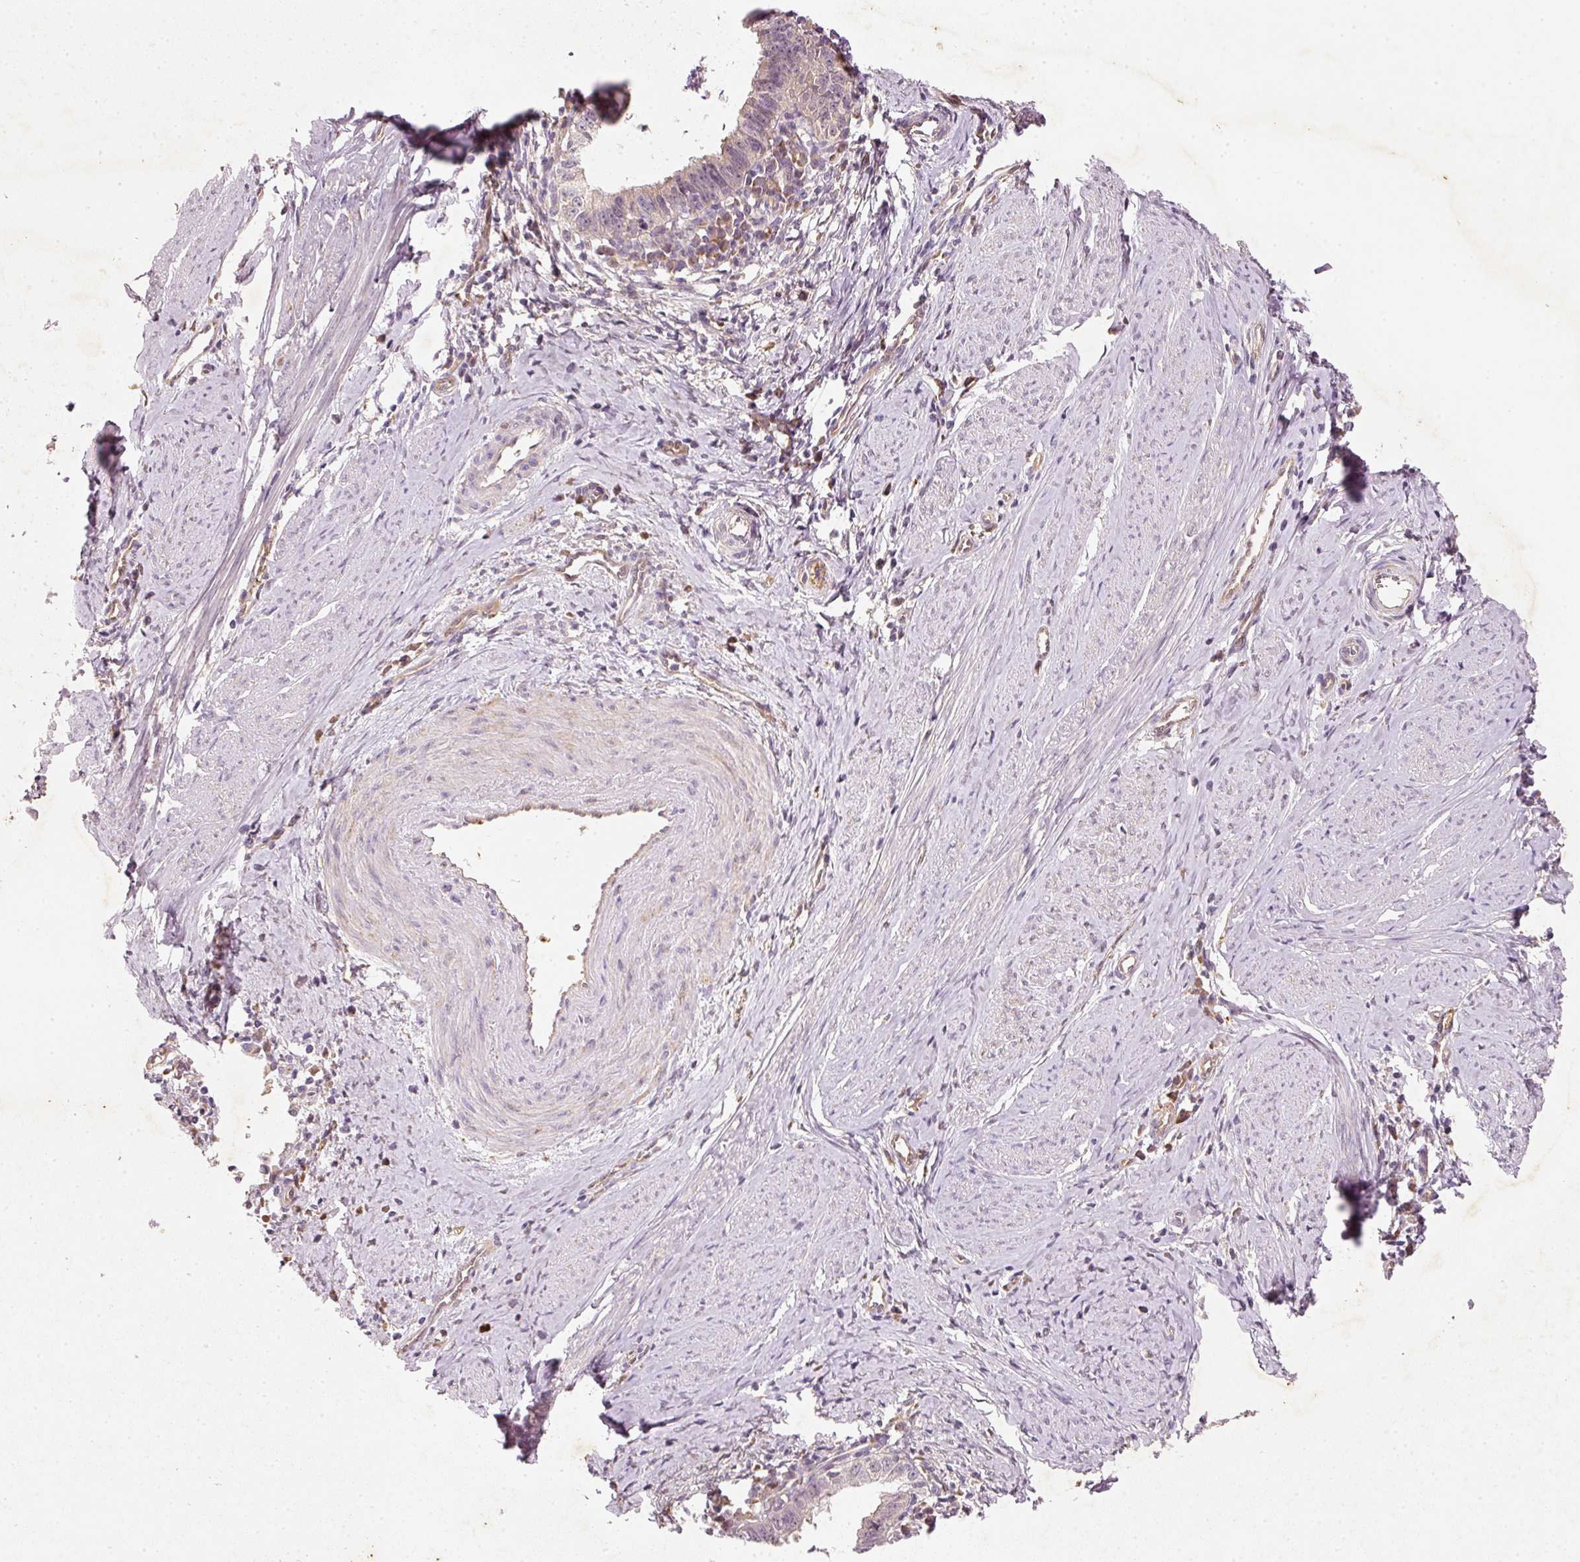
{"staining": {"intensity": "weak", "quantity": "<25%", "location": "cytoplasmic/membranous"}, "tissue": "cervical cancer", "cell_type": "Tumor cells", "image_type": "cancer", "snomed": [{"axis": "morphology", "description": "Adenocarcinoma, NOS"}, {"axis": "topography", "description": "Cervix"}], "caption": "A micrograph of cervical cancer stained for a protein reveals no brown staining in tumor cells.", "gene": "RGL2", "patient": {"sex": "female", "age": 36}}